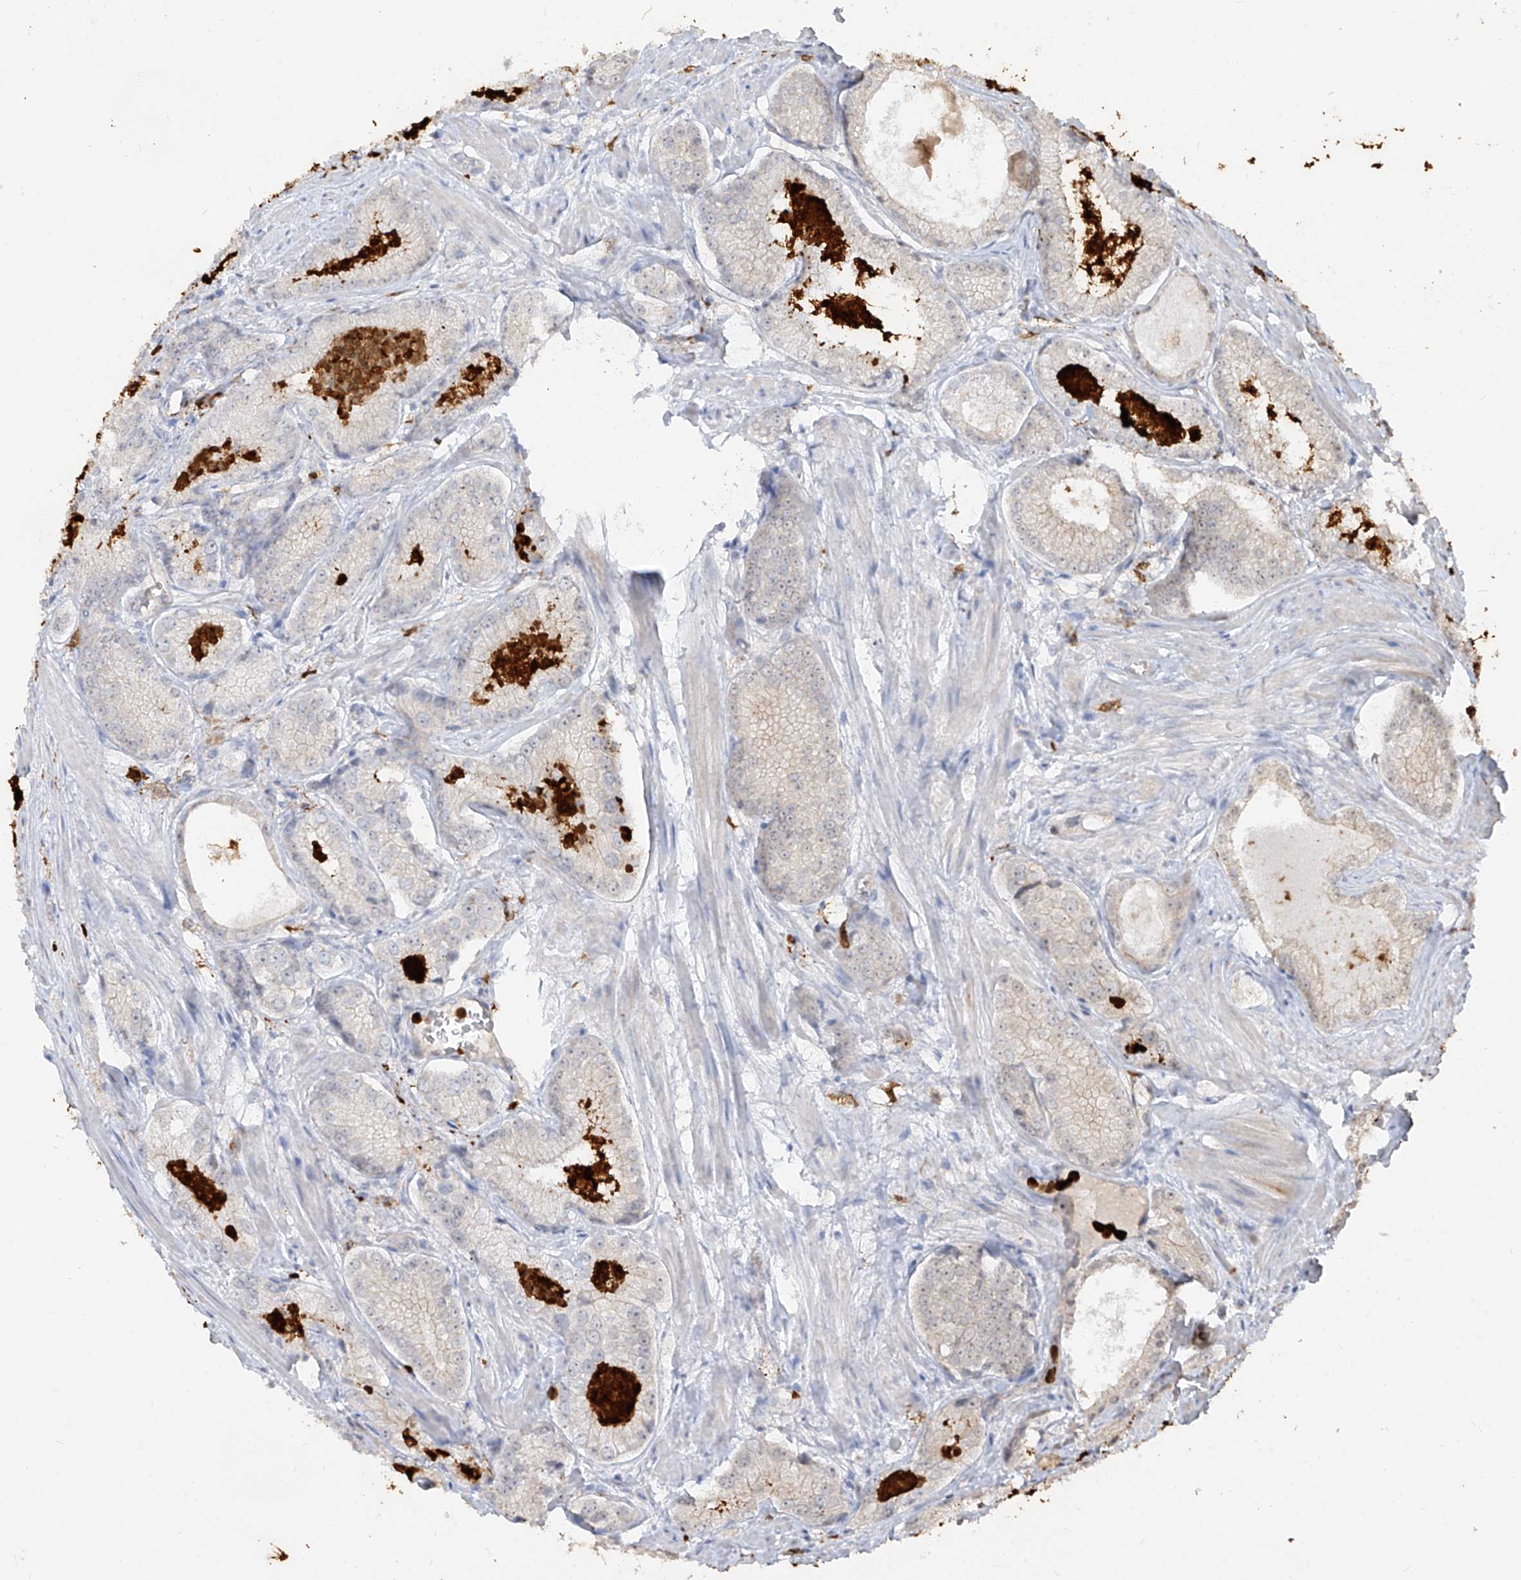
{"staining": {"intensity": "negative", "quantity": "none", "location": "none"}, "tissue": "prostate cancer", "cell_type": "Tumor cells", "image_type": "cancer", "snomed": [{"axis": "morphology", "description": "Adenocarcinoma, Low grade"}, {"axis": "topography", "description": "Prostate"}], "caption": "This is an immunohistochemistry (IHC) photomicrograph of prostate cancer (adenocarcinoma (low-grade)). There is no positivity in tumor cells.", "gene": "ZNF227", "patient": {"sex": "male", "age": 54}}